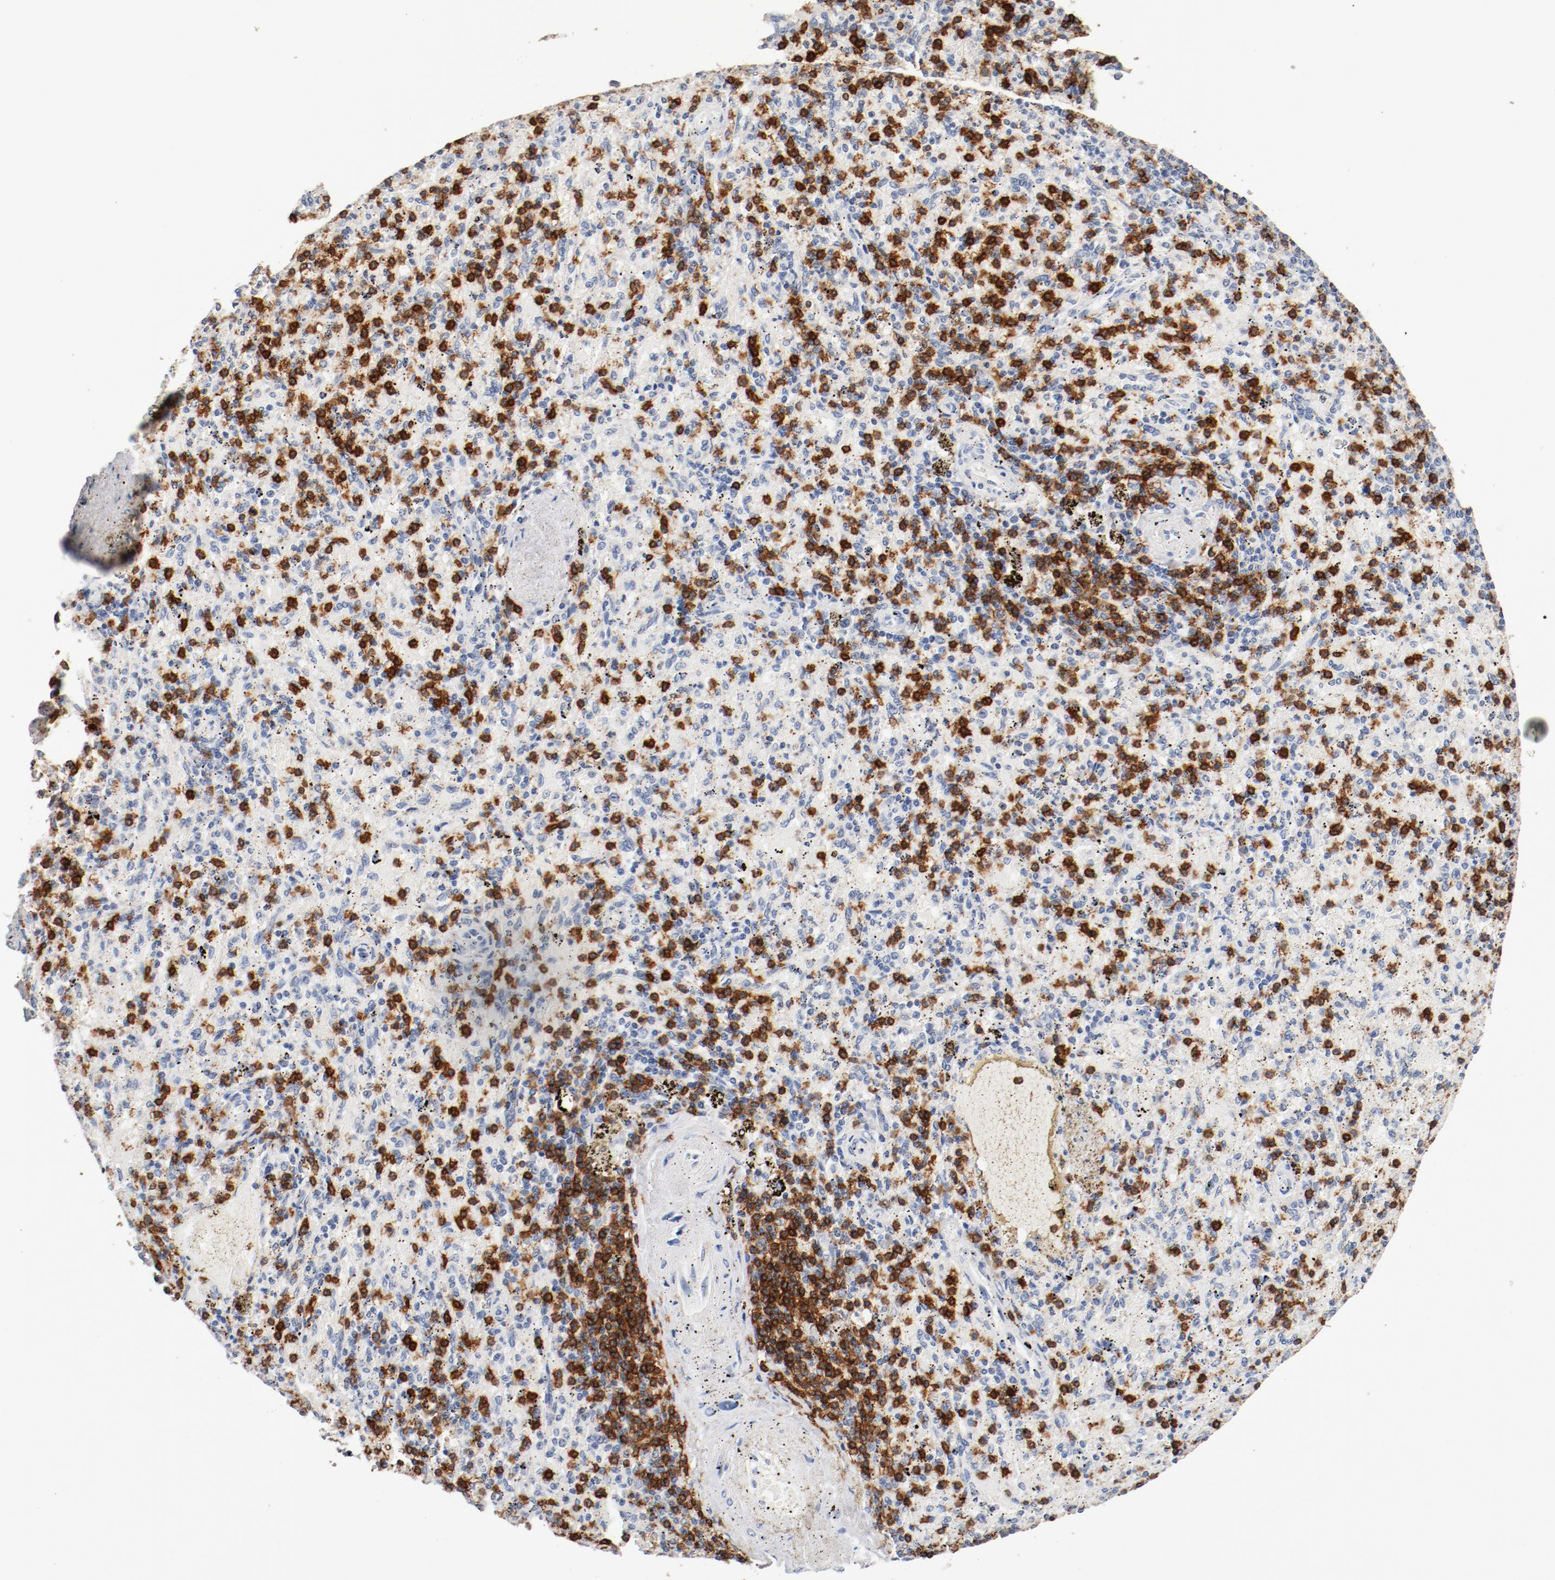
{"staining": {"intensity": "strong", "quantity": ">75%", "location": "cytoplasmic/membranous"}, "tissue": "spleen", "cell_type": "Cells in red pulp", "image_type": "normal", "snomed": [{"axis": "morphology", "description": "Normal tissue, NOS"}, {"axis": "topography", "description": "Spleen"}], "caption": "The image exhibits a brown stain indicating the presence of a protein in the cytoplasmic/membranous of cells in red pulp in spleen. The protein is stained brown, and the nuclei are stained in blue (DAB (3,3'-diaminobenzidine) IHC with brightfield microscopy, high magnification).", "gene": "CD247", "patient": {"sex": "female", "age": 43}}